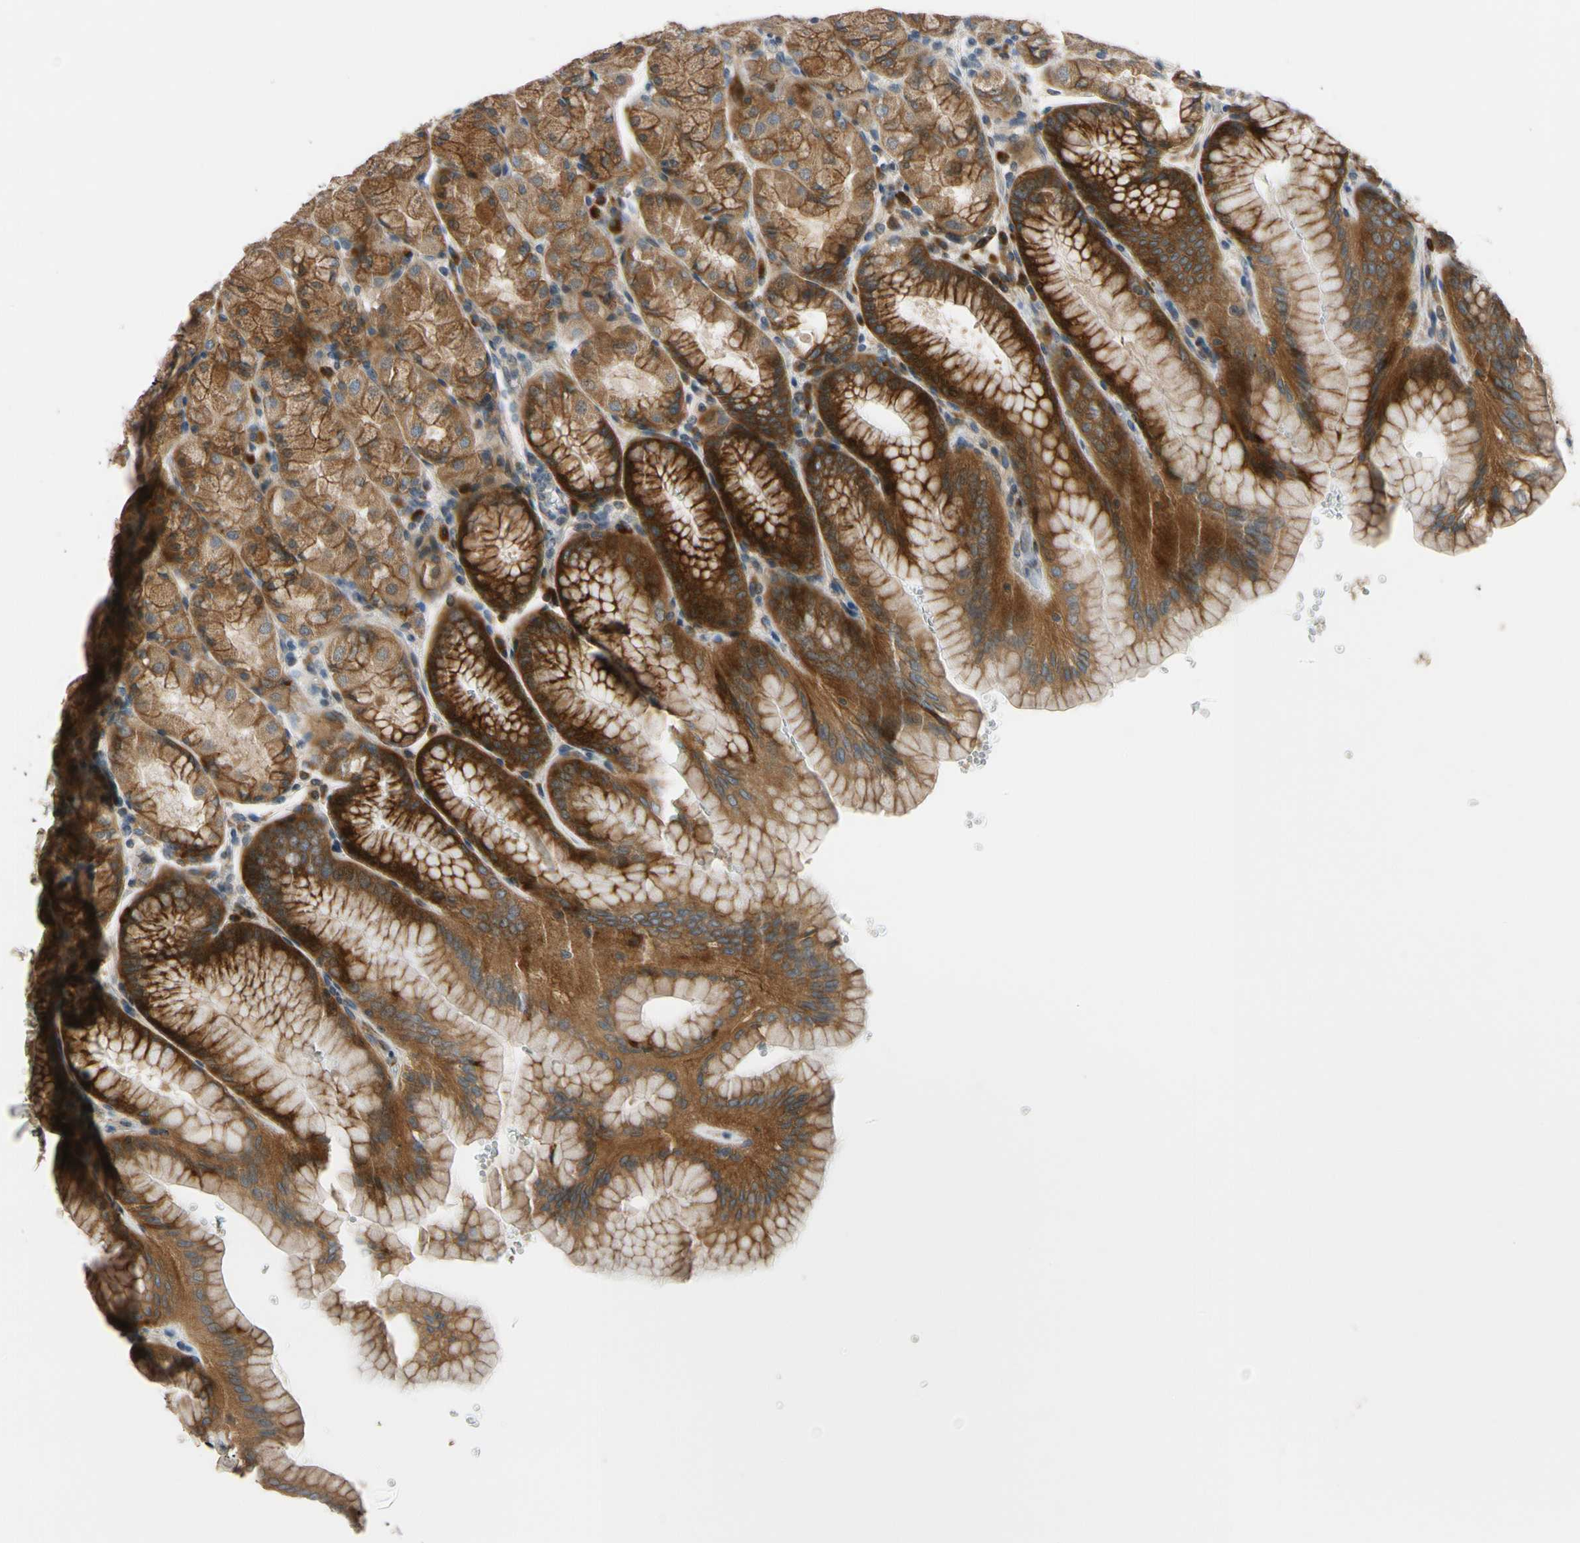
{"staining": {"intensity": "strong", "quantity": ">75%", "location": "cytoplasmic/membranous"}, "tissue": "stomach", "cell_type": "Glandular cells", "image_type": "normal", "snomed": [{"axis": "morphology", "description": "Normal tissue, NOS"}, {"axis": "topography", "description": "Stomach, upper"}, {"axis": "topography", "description": "Stomach"}], "caption": "Protein analysis of unremarkable stomach exhibits strong cytoplasmic/membranous staining in about >75% of glandular cells. The protein of interest is shown in brown color, while the nuclei are stained blue.", "gene": "MST1R", "patient": {"sex": "male", "age": 76}}